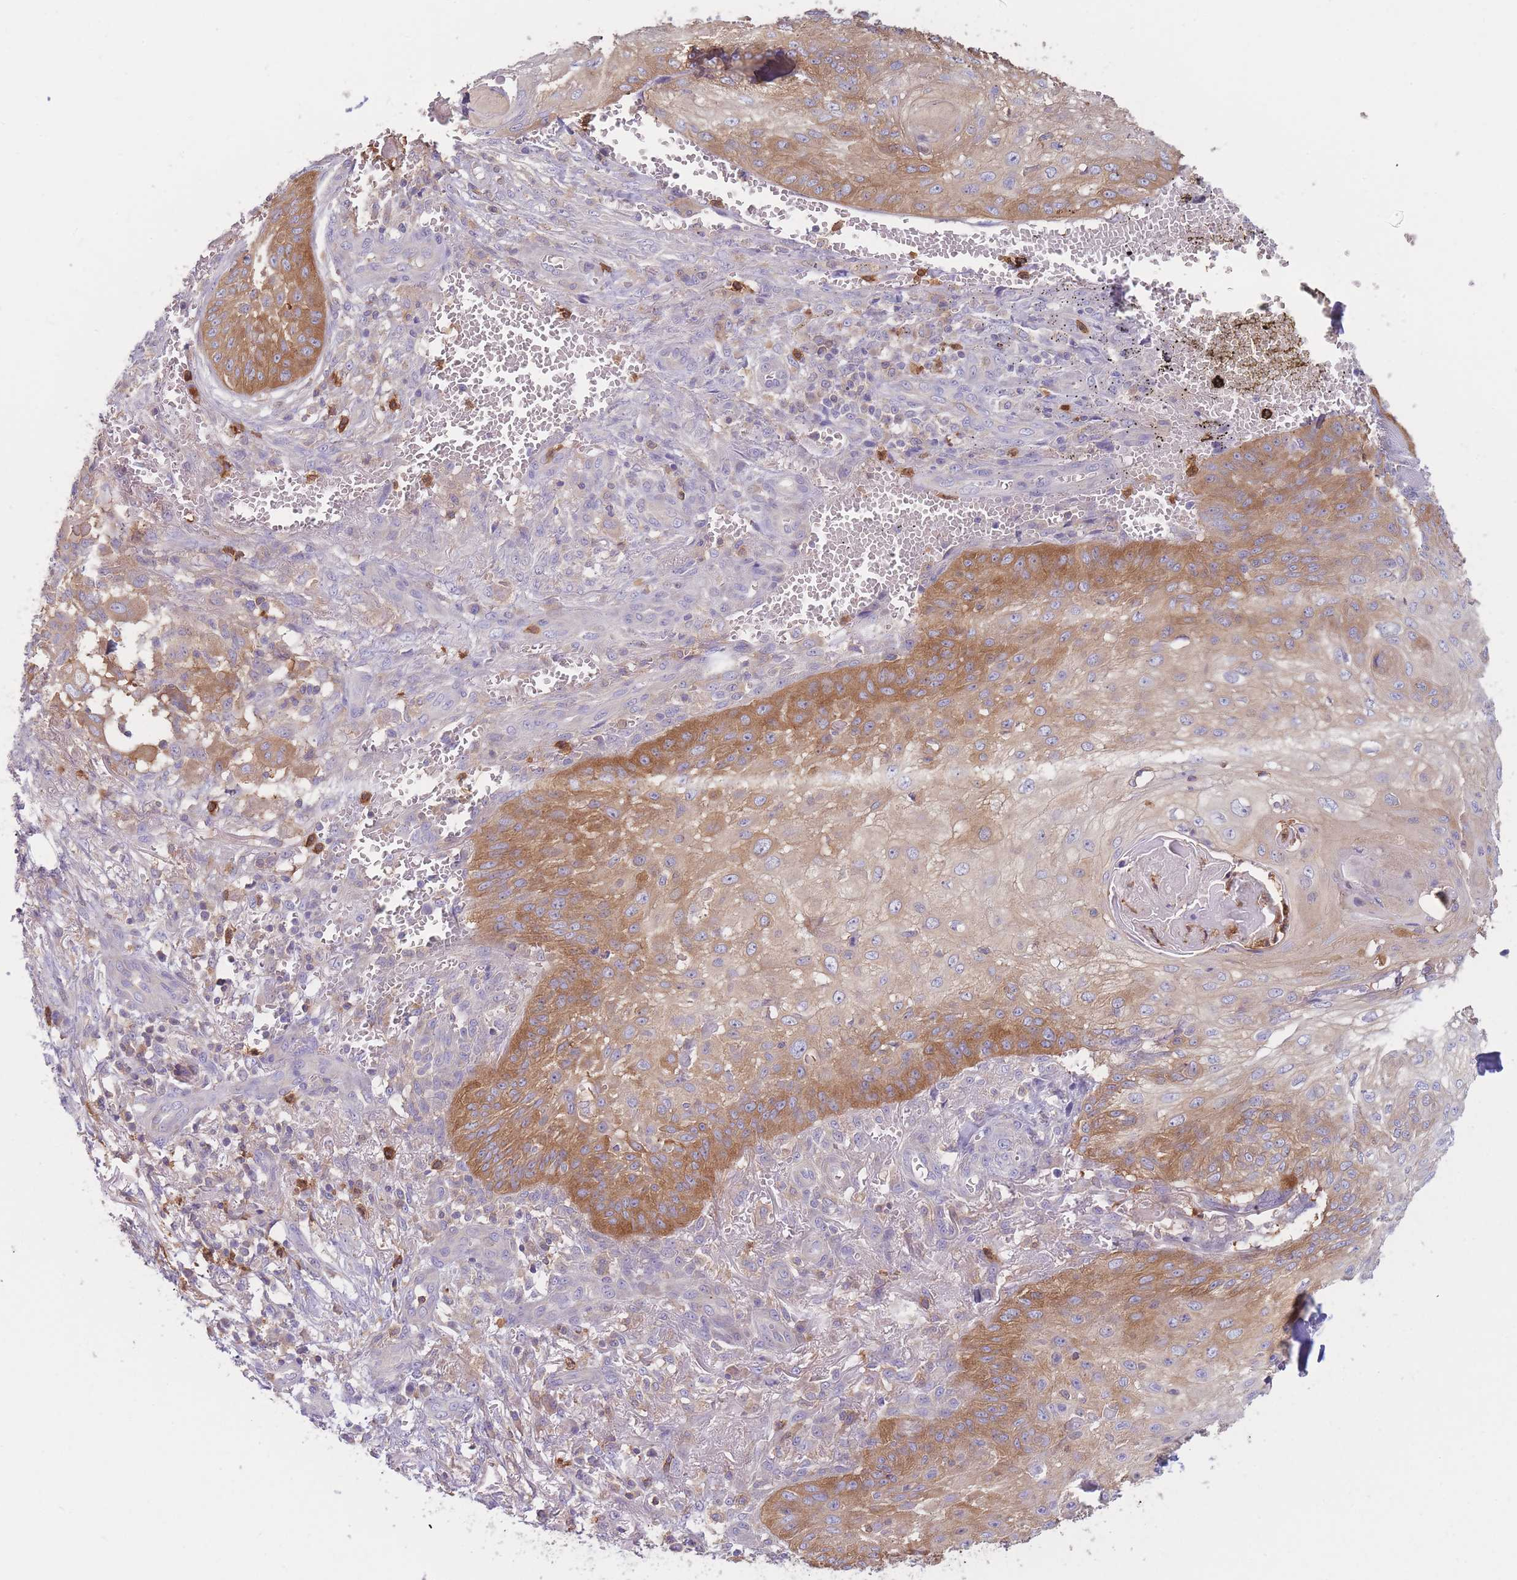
{"staining": {"intensity": "strong", "quantity": "25%-75%", "location": "cytoplasmic/membranous"}, "tissue": "skin cancer", "cell_type": "Tumor cells", "image_type": "cancer", "snomed": [{"axis": "morphology", "description": "Squamous cell carcinoma, NOS"}, {"axis": "topography", "description": "Skin"}], "caption": "Skin squamous cell carcinoma stained with IHC demonstrates strong cytoplasmic/membranous positivity in about 25%-75% of tumor cells. (DAB (3,3'-diaminobenzidine) = brown stain, brightfield microscopy at high magnification).", "gene": "ST3GAL4", "patient": {"sex": "male", "age": 70}}